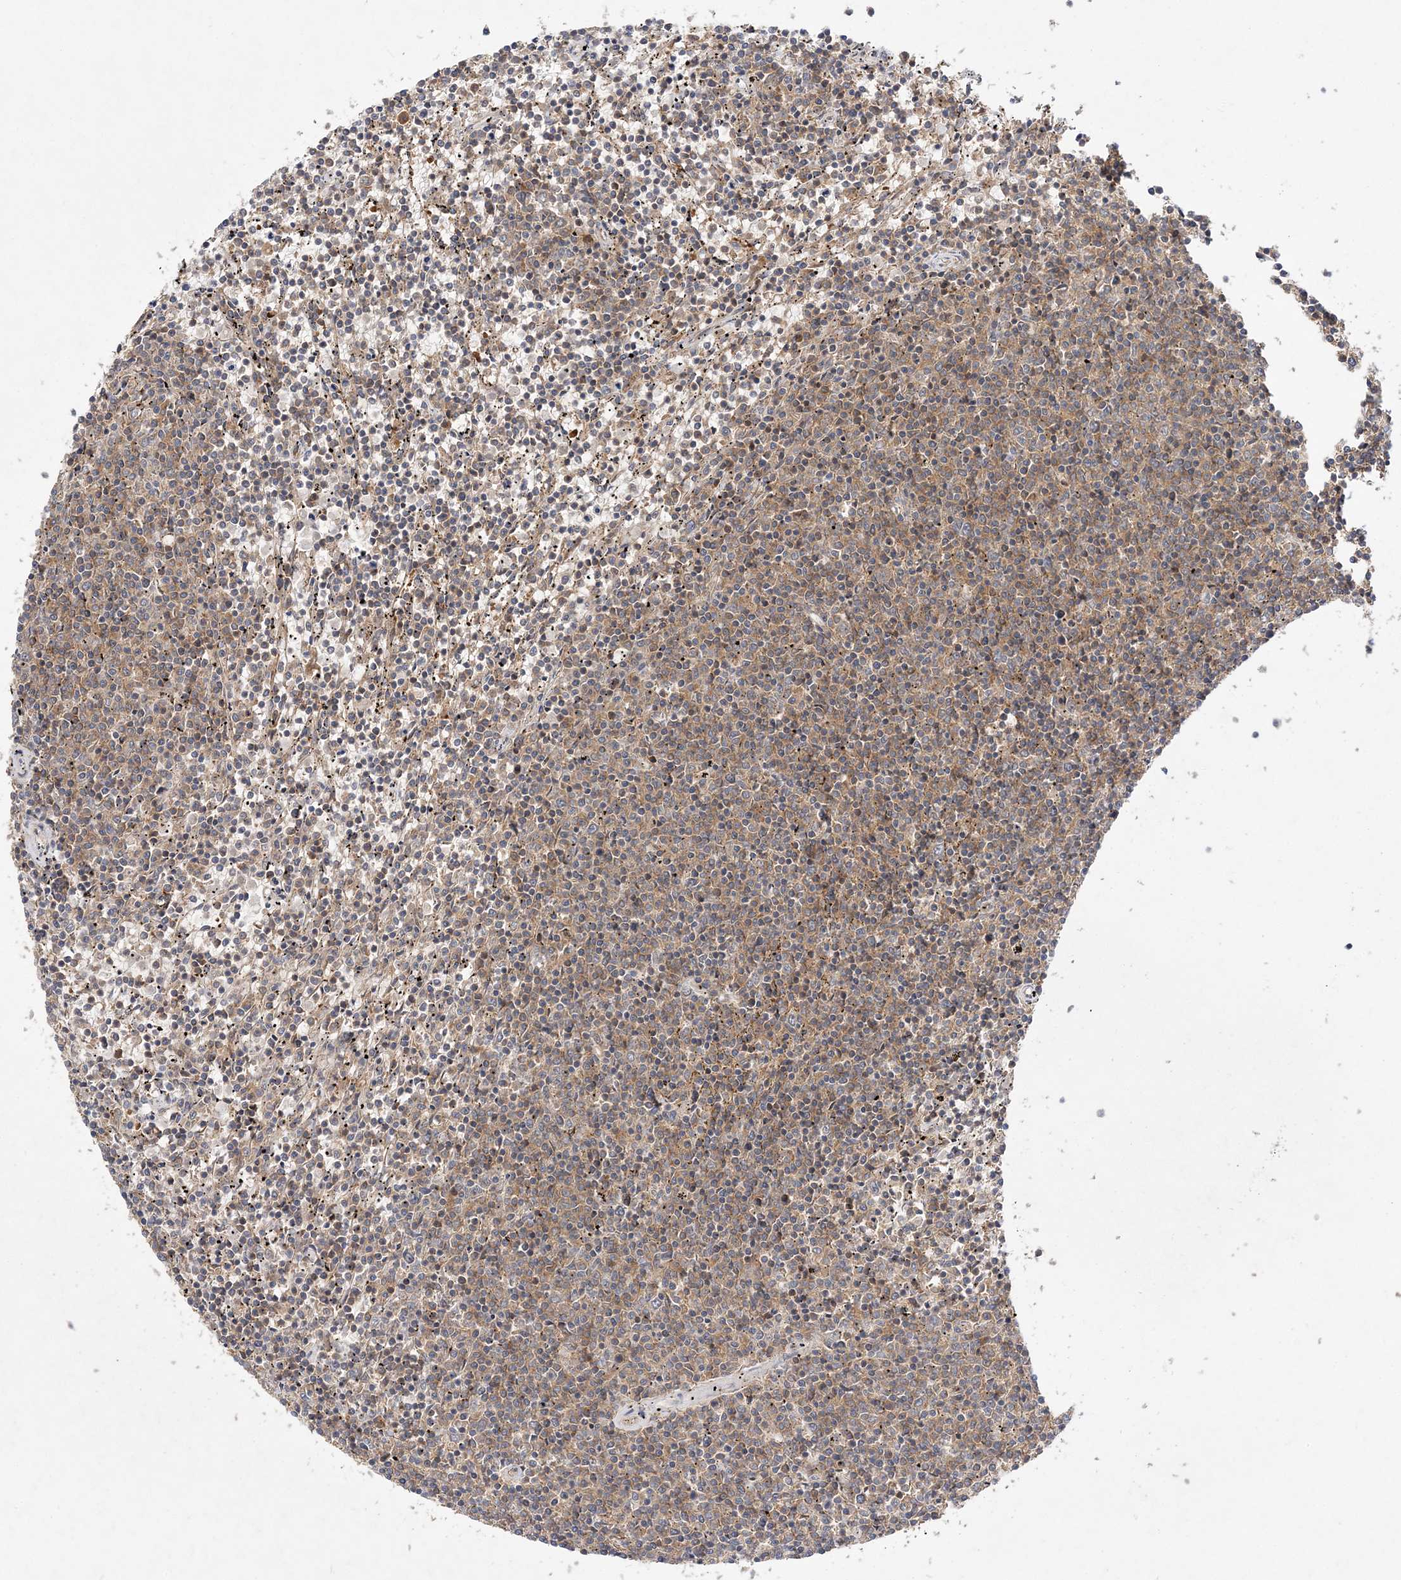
{"staining": {"intensity": "weak", "quantity": "25%-75%", "location": "cytoplasmic/membranous"}, "tissue": "lymphoma", "cell_type": "Tumor cells", "image_type": "cancer", "snomed": [{"axis": "morphology", "description": "Malignant lymphoma, non-Hodgkin's type, Low grade"}, {"axis": "topography", "description": "Spleen"}], "caption": "DAB (3,3'-diaminobenzidine) immunohistochemical staining of human malignant lymphoma, non-Hodgkin's type (low-grade) reveals weak cytoplasmic/membranous protein expression in about 25%-75% of tumor cells.", "gene": "TMEM9B", "patient": {"sex": "female", "age": 50}}